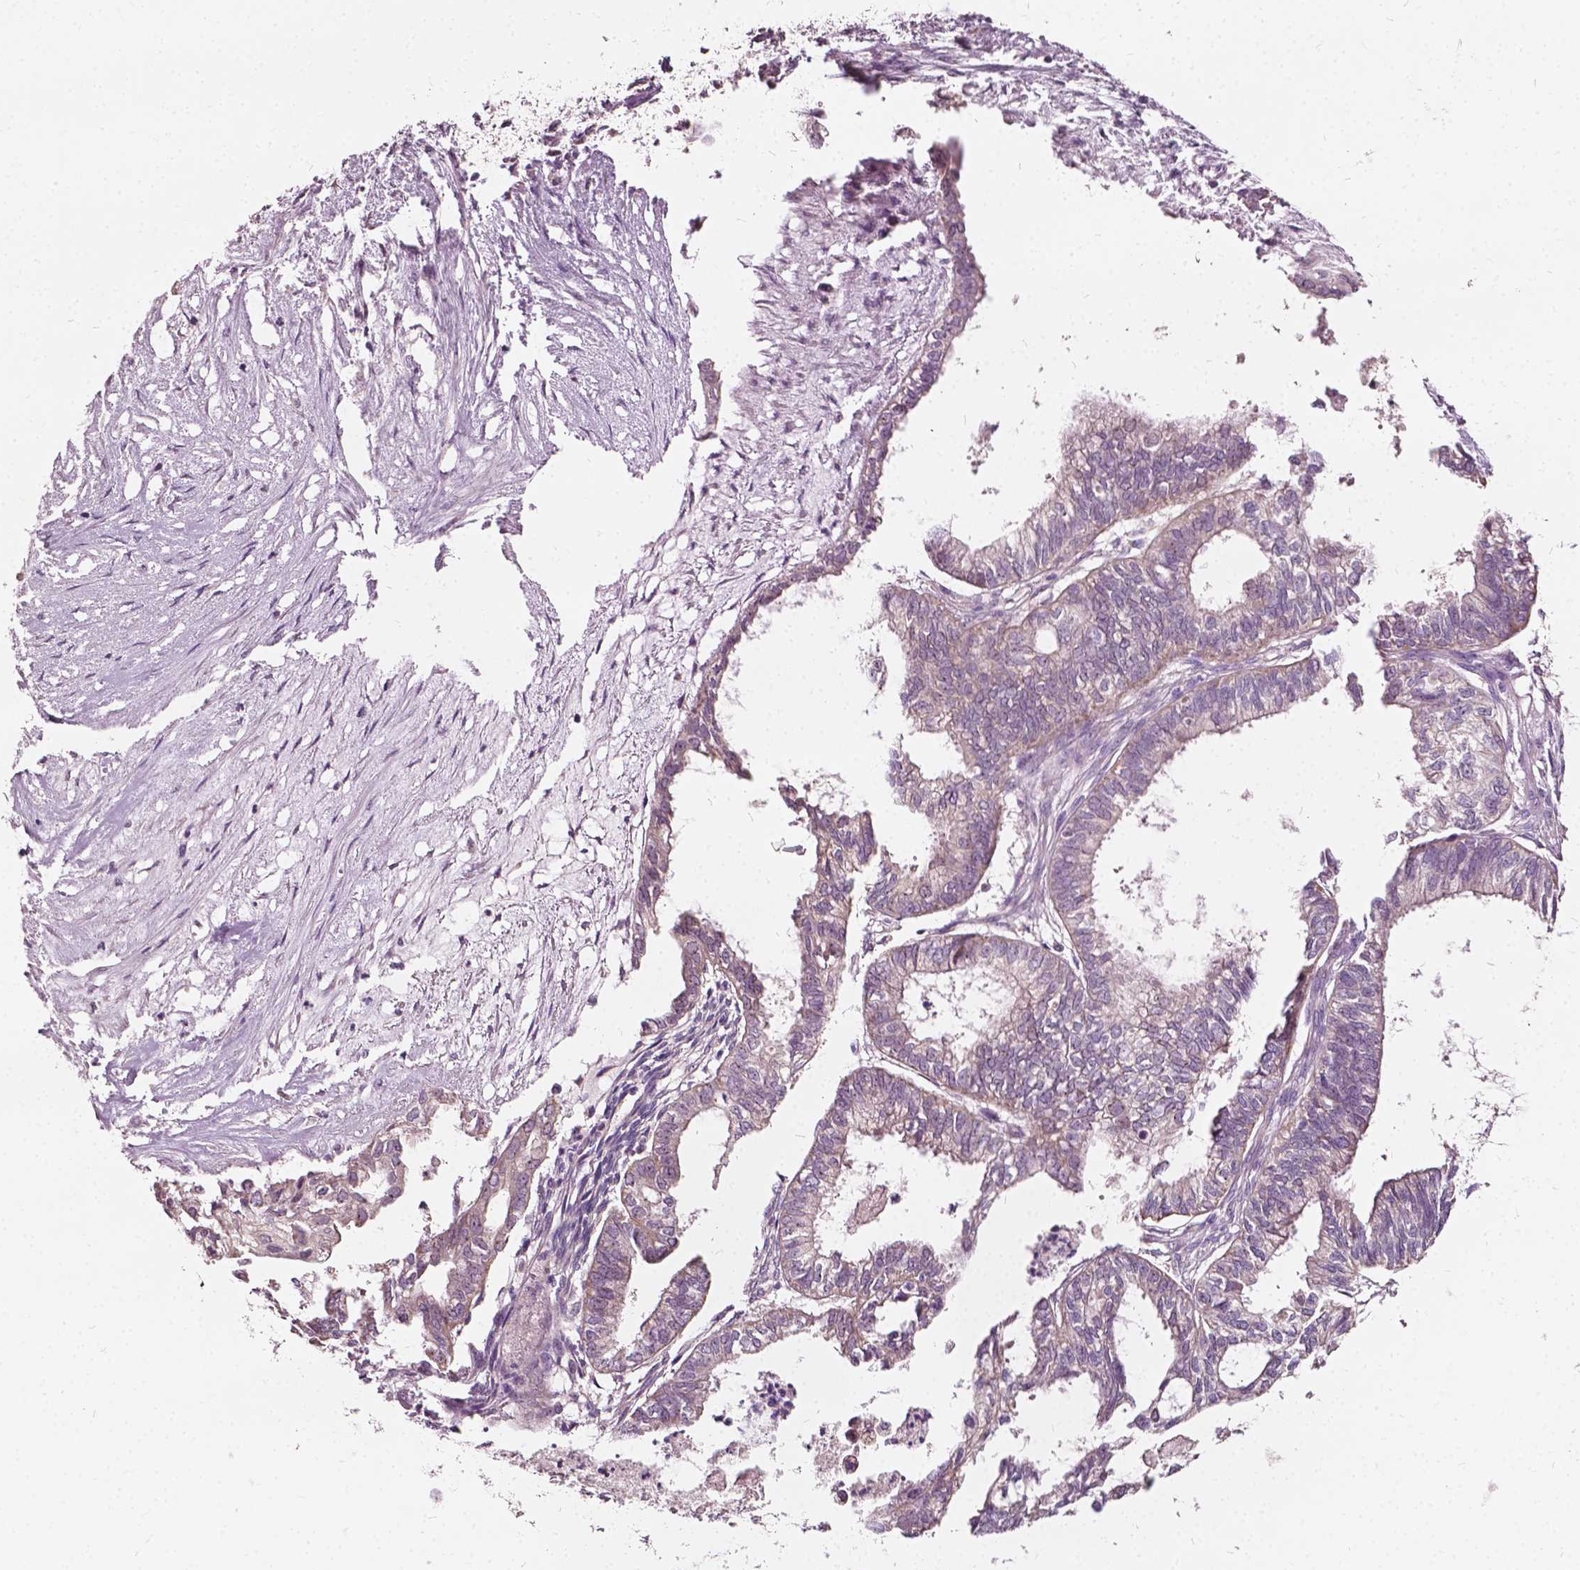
{"staining": {"intensity": "weak", "quantity": "25%-75%", "location": "cytoplasmic/membranous"}, "tissue": "ovarian cancer", "cell_type": "Tumor cells", "image_type": "cancer", "snomed": [{"axis": "morphology", "description": "Carcinoma, endometroid"}, {"axis": "topography", "description": "Ovary"}], "caption": "Immunohistochemistry histopathology image of neoplastic tissue: ovarian cancer (endometroid carcinoma) stained using immunohistochemistry (IHC) demonstrates low levels of weak protein expression localized specifically in the cytoplasmic/membranous of tumor cells, appearing as a cytoplasmic/membranous brown color.", "gene": "ODF3L2", "patient": {"sex": "female", "age": 64}}